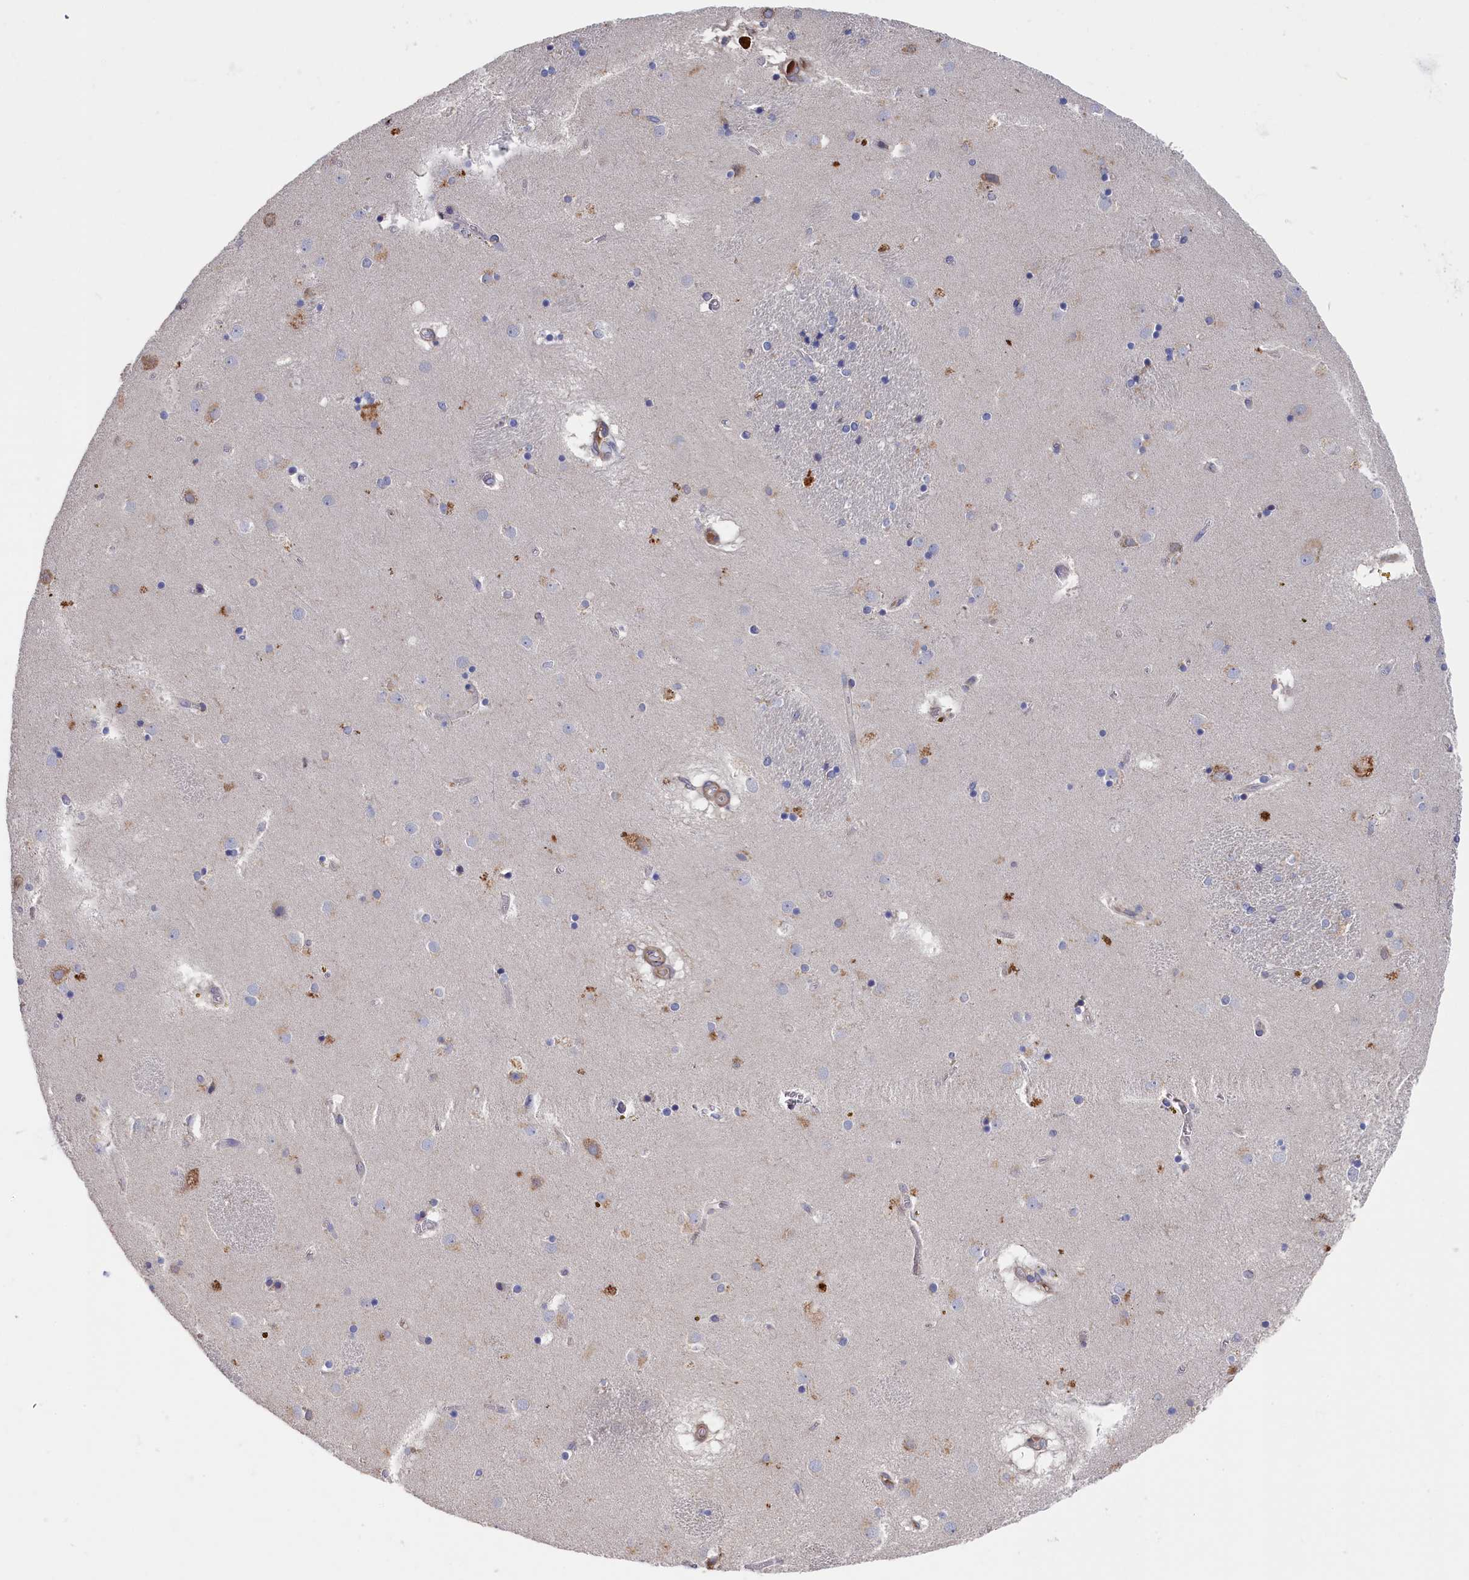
{"staining": {"intensity": "negative", "quantity": "none", "location": "none"}, "tissue": "caudate", "cell_type": "Glial cells", "image_type": "normal", "snomed": [{"axis": "morphology", "description": "Normal tissue, NOS"}, {"axis": "topography", "description": "Lateral ventricle wall"}], "caption": "High power microscopy micrograph of an immunohistochemistry histopathology image of normal caudate, revealing no significant expression in glial cells.", "gene": "CYB5D2", "patient": {"sex": "male", "age": 70}}